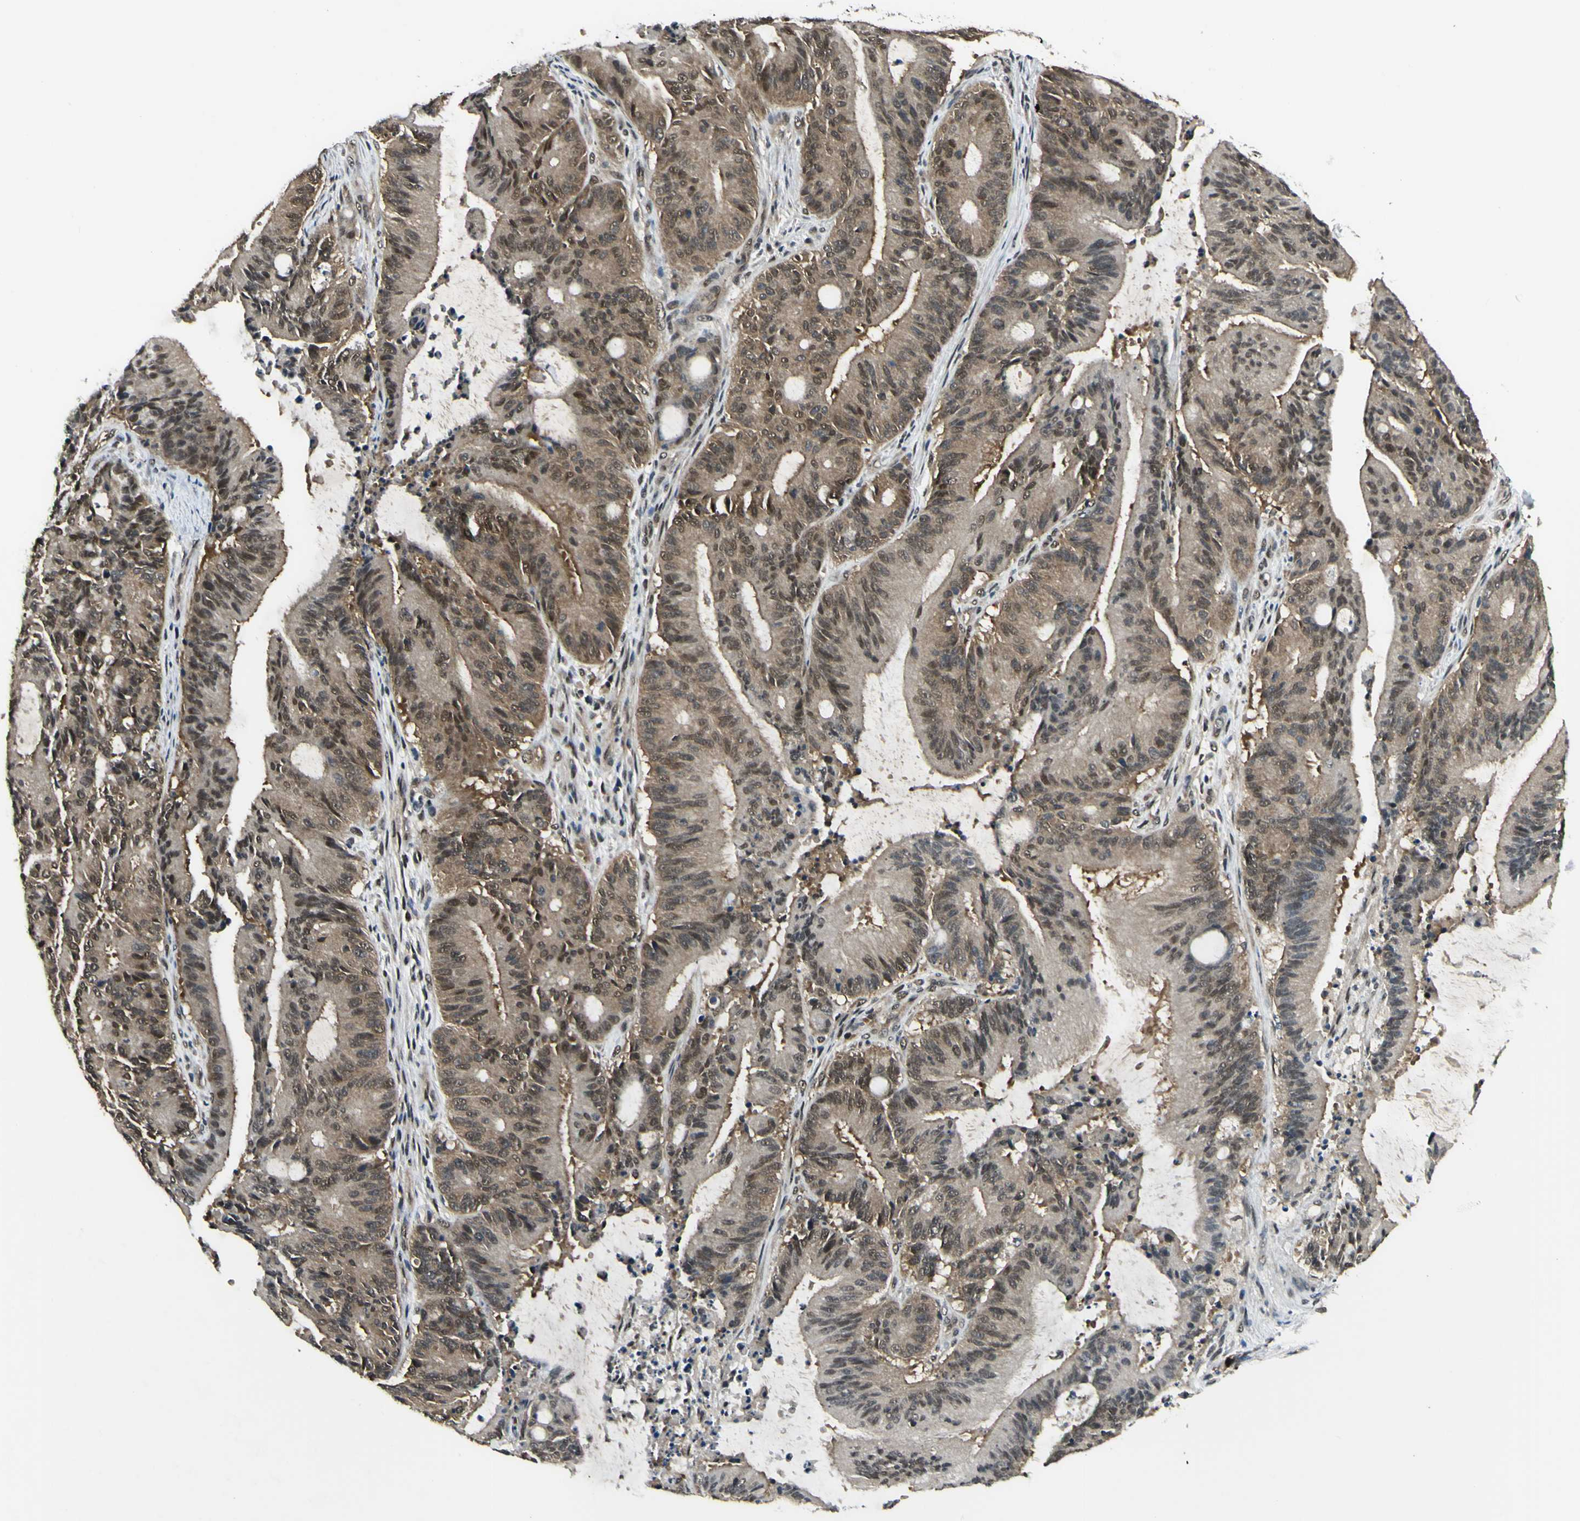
{"staining": {"intensity": "moderate", "quantity": ">75%", "location": "cytoplasmic/membranous,nuclear"}, "tissue": "liver cancer", "cell_type": "Tumor cells", "image_type": "cancer", "snomed": [{"axis": "morphology", "description": "Cholangiocarcinoma"}, {"axis": "topography", "description": "Liver"}], "caption": "Immunohistochemistry (DAB (3,3'-diaminobenzidine)) staining of cholangiocarcinoma (liver) reveals moderate cytoplasmic/membranous and nuclear protein positivity in approximately >75% of tumor cells.", "gene": "PSMD5", "patient": {"sex": "female", "age": 73}}